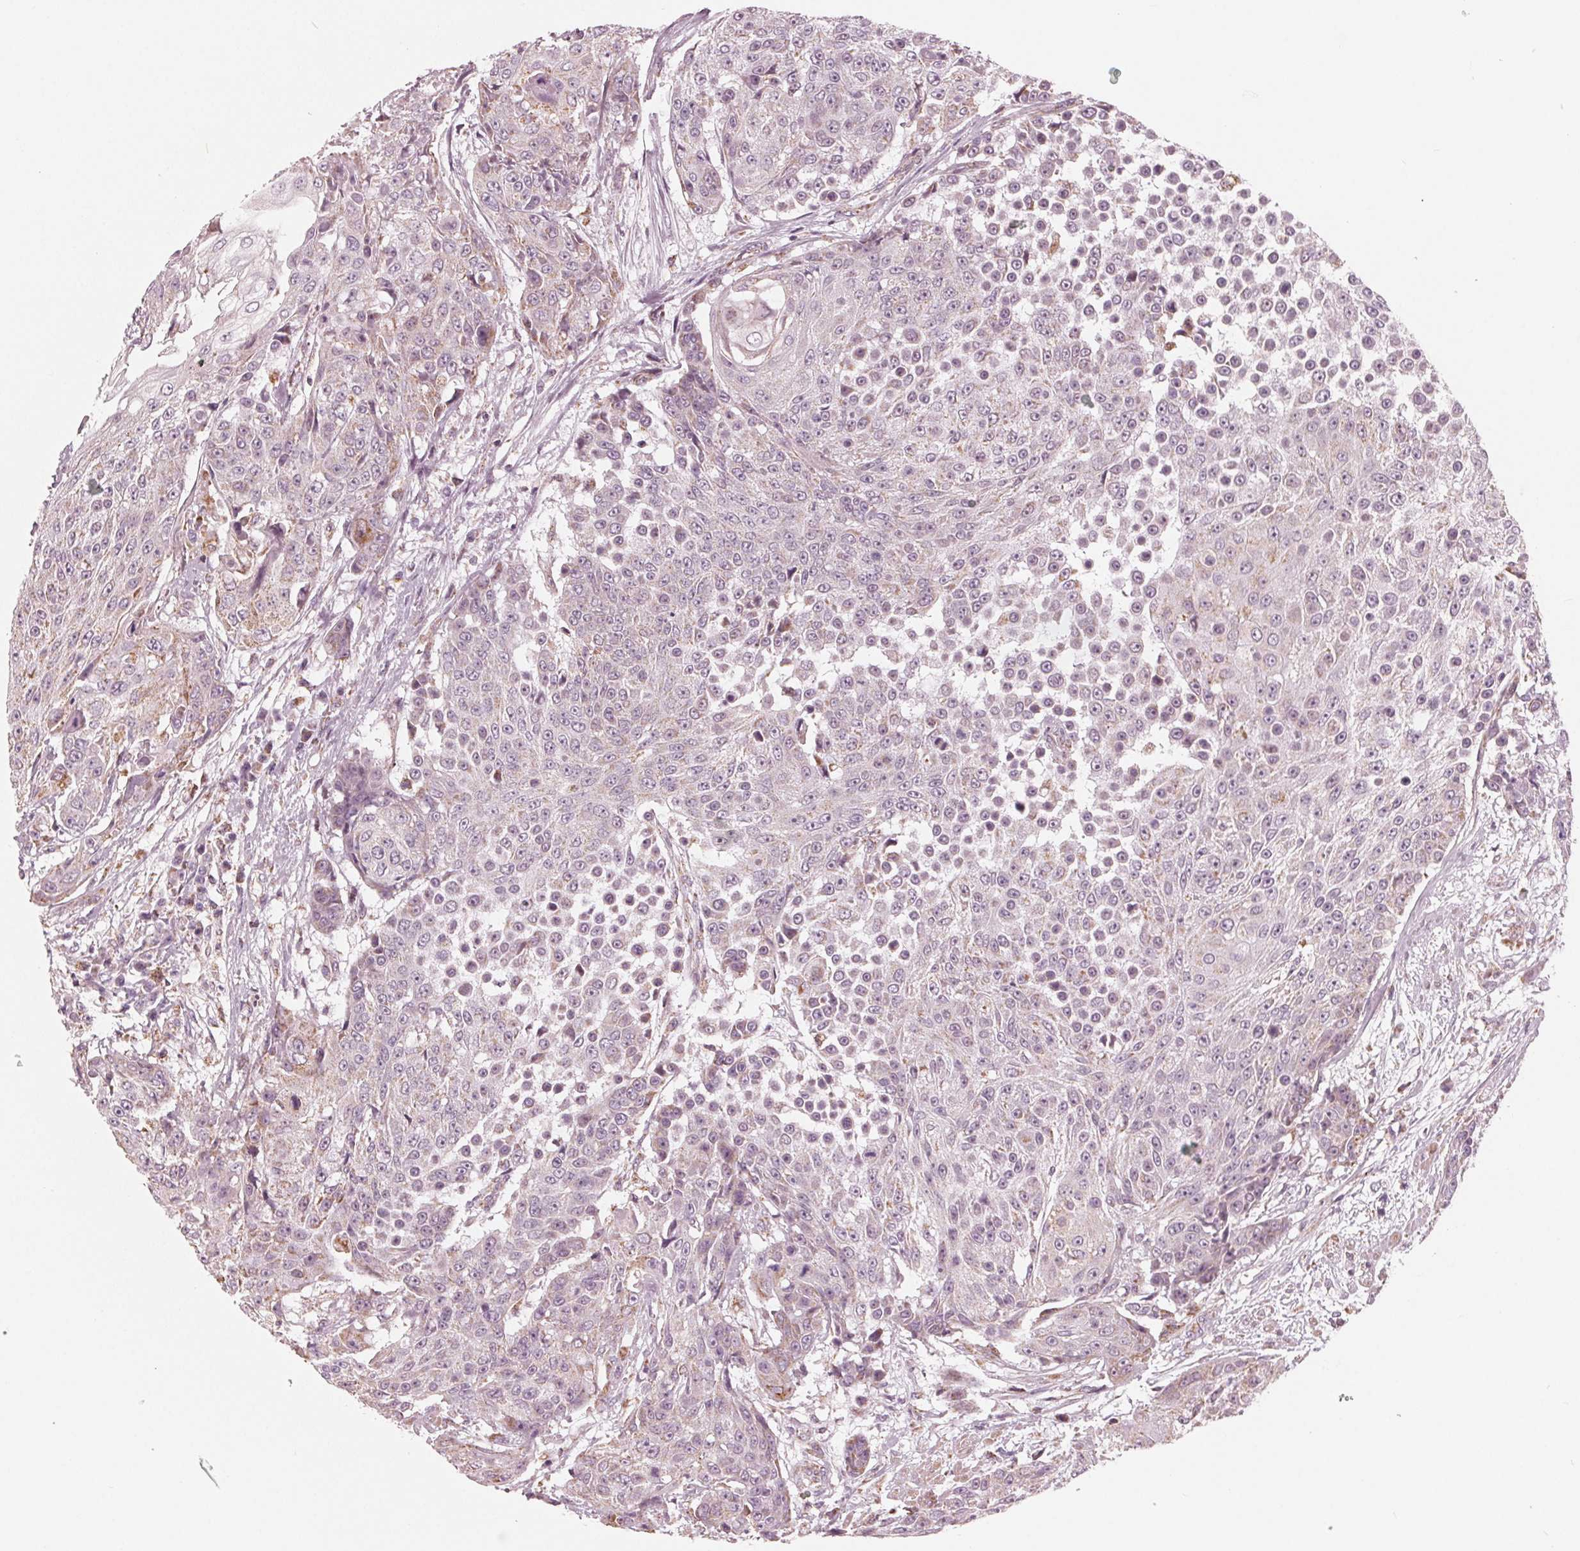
{"staining": {"intensity": "weak", "quantity": "<25%", "location": "cytoplasmic/membranous"}, "tissue": "urothelial cancer", "cell_type": "Tumor cells", "image_type": "cancer", "snomed": [{"axis": "morphology", "description": "Urothelial carcinoma, High grade"}, {"axis": "topography", "description": "Urinary bladder"}], "caption": "An immunohistochemistry photomicrograph of urothelial cancer is shown. There is no staining in tumor cells of urothelial cancer.", "gene": "DCAF4L2", "patient": {"sex": "female", "age": 63}}